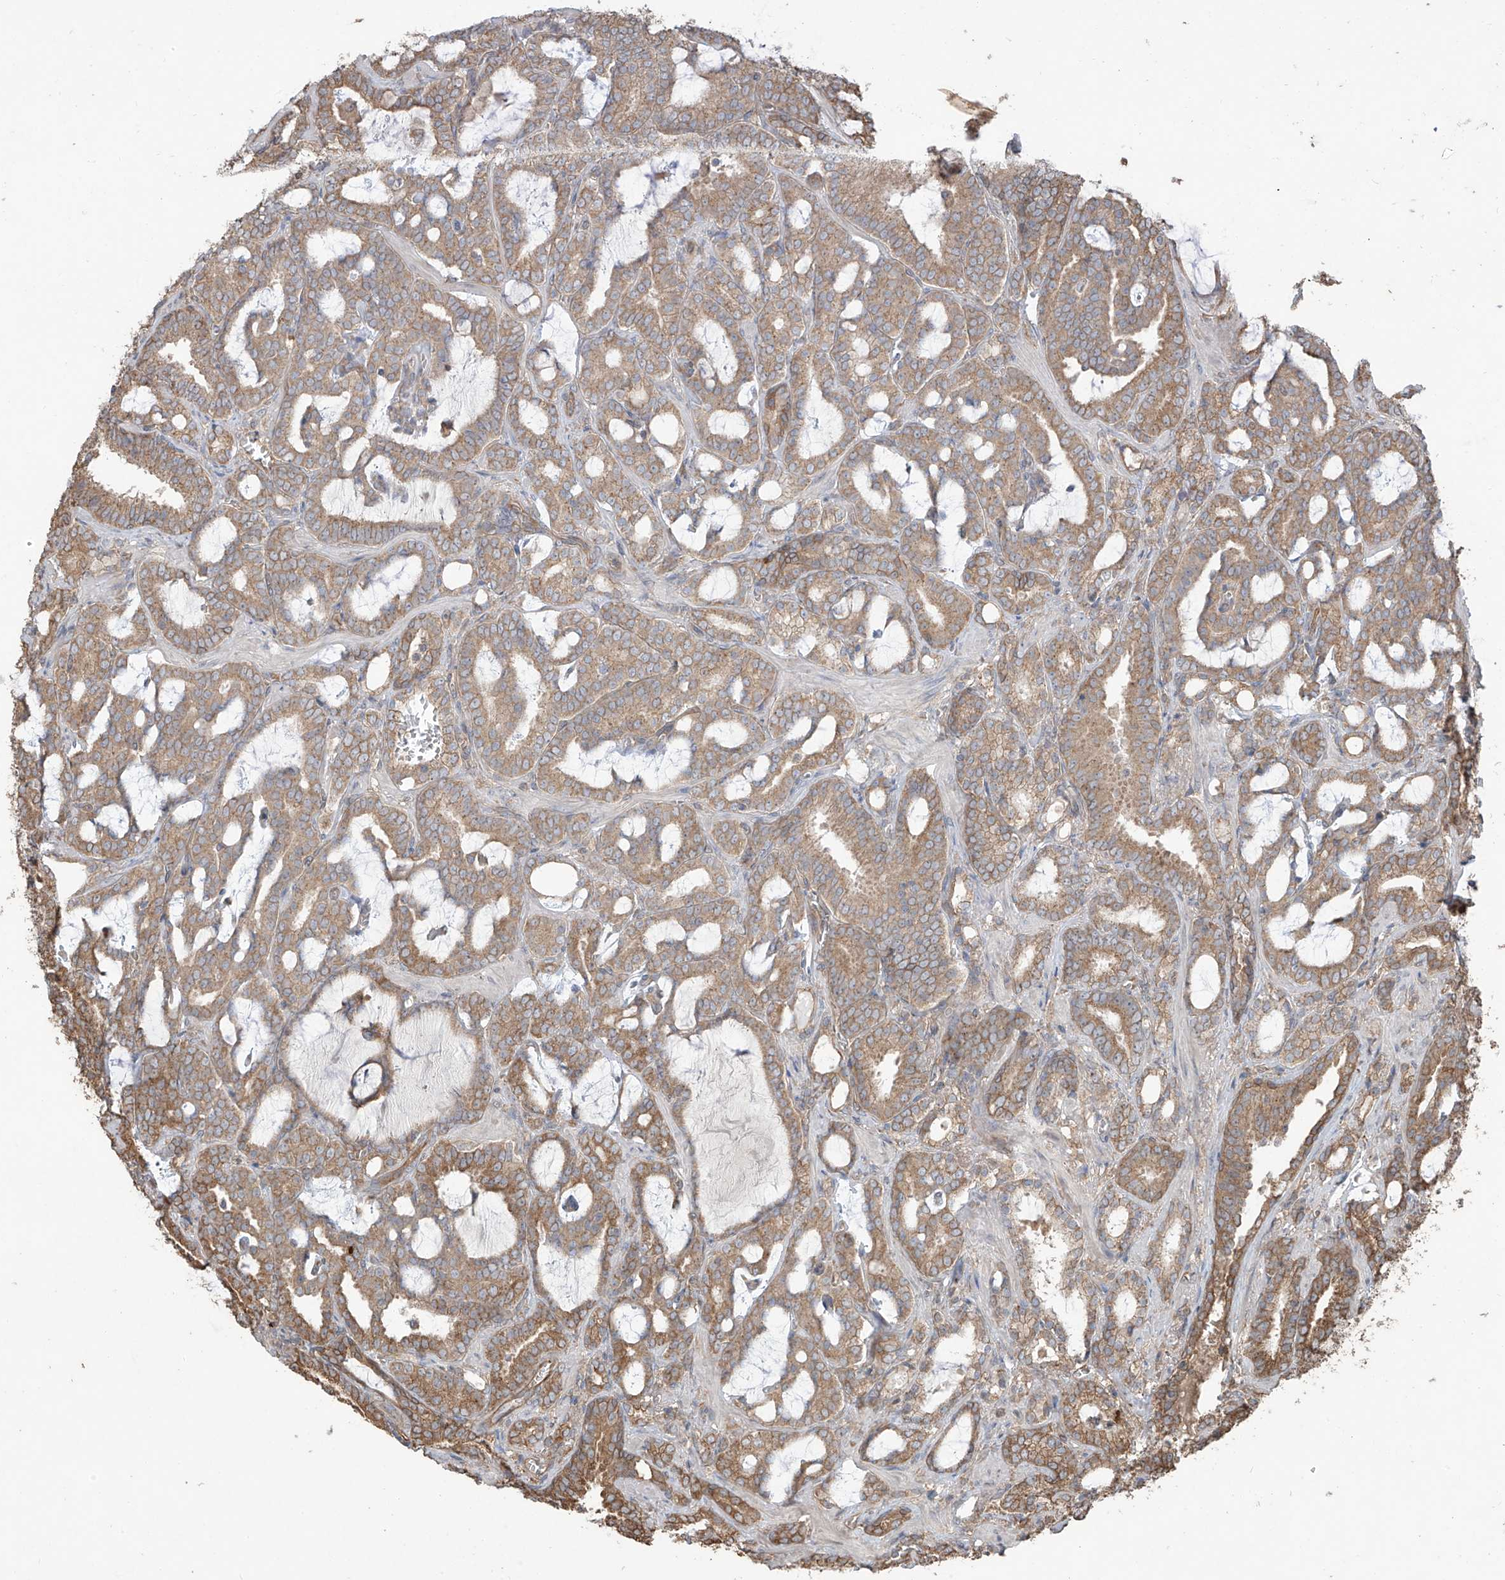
{"staining": {"intensity": "moderate", "quantity": ">75%", "location": "cytoplasmic/membranous"}, "tissue": "prostate cancer", "cell_type": "Tumor cells", "image_type": "cancer", "snomed": [{"axis": "morphology", "description": "Adenocarcinoma, High grade"}, {"axis": "topography", "description": "Prostate and seminal vesicle, NOS"}], "caption": "Prostate cancer (adenocarcinoma (high-grade)) stained with a protein marker exhibits moderate staining in tumor cells.", "gene": "AGBL5", "patient": {"sex": "male", "age": 67}}